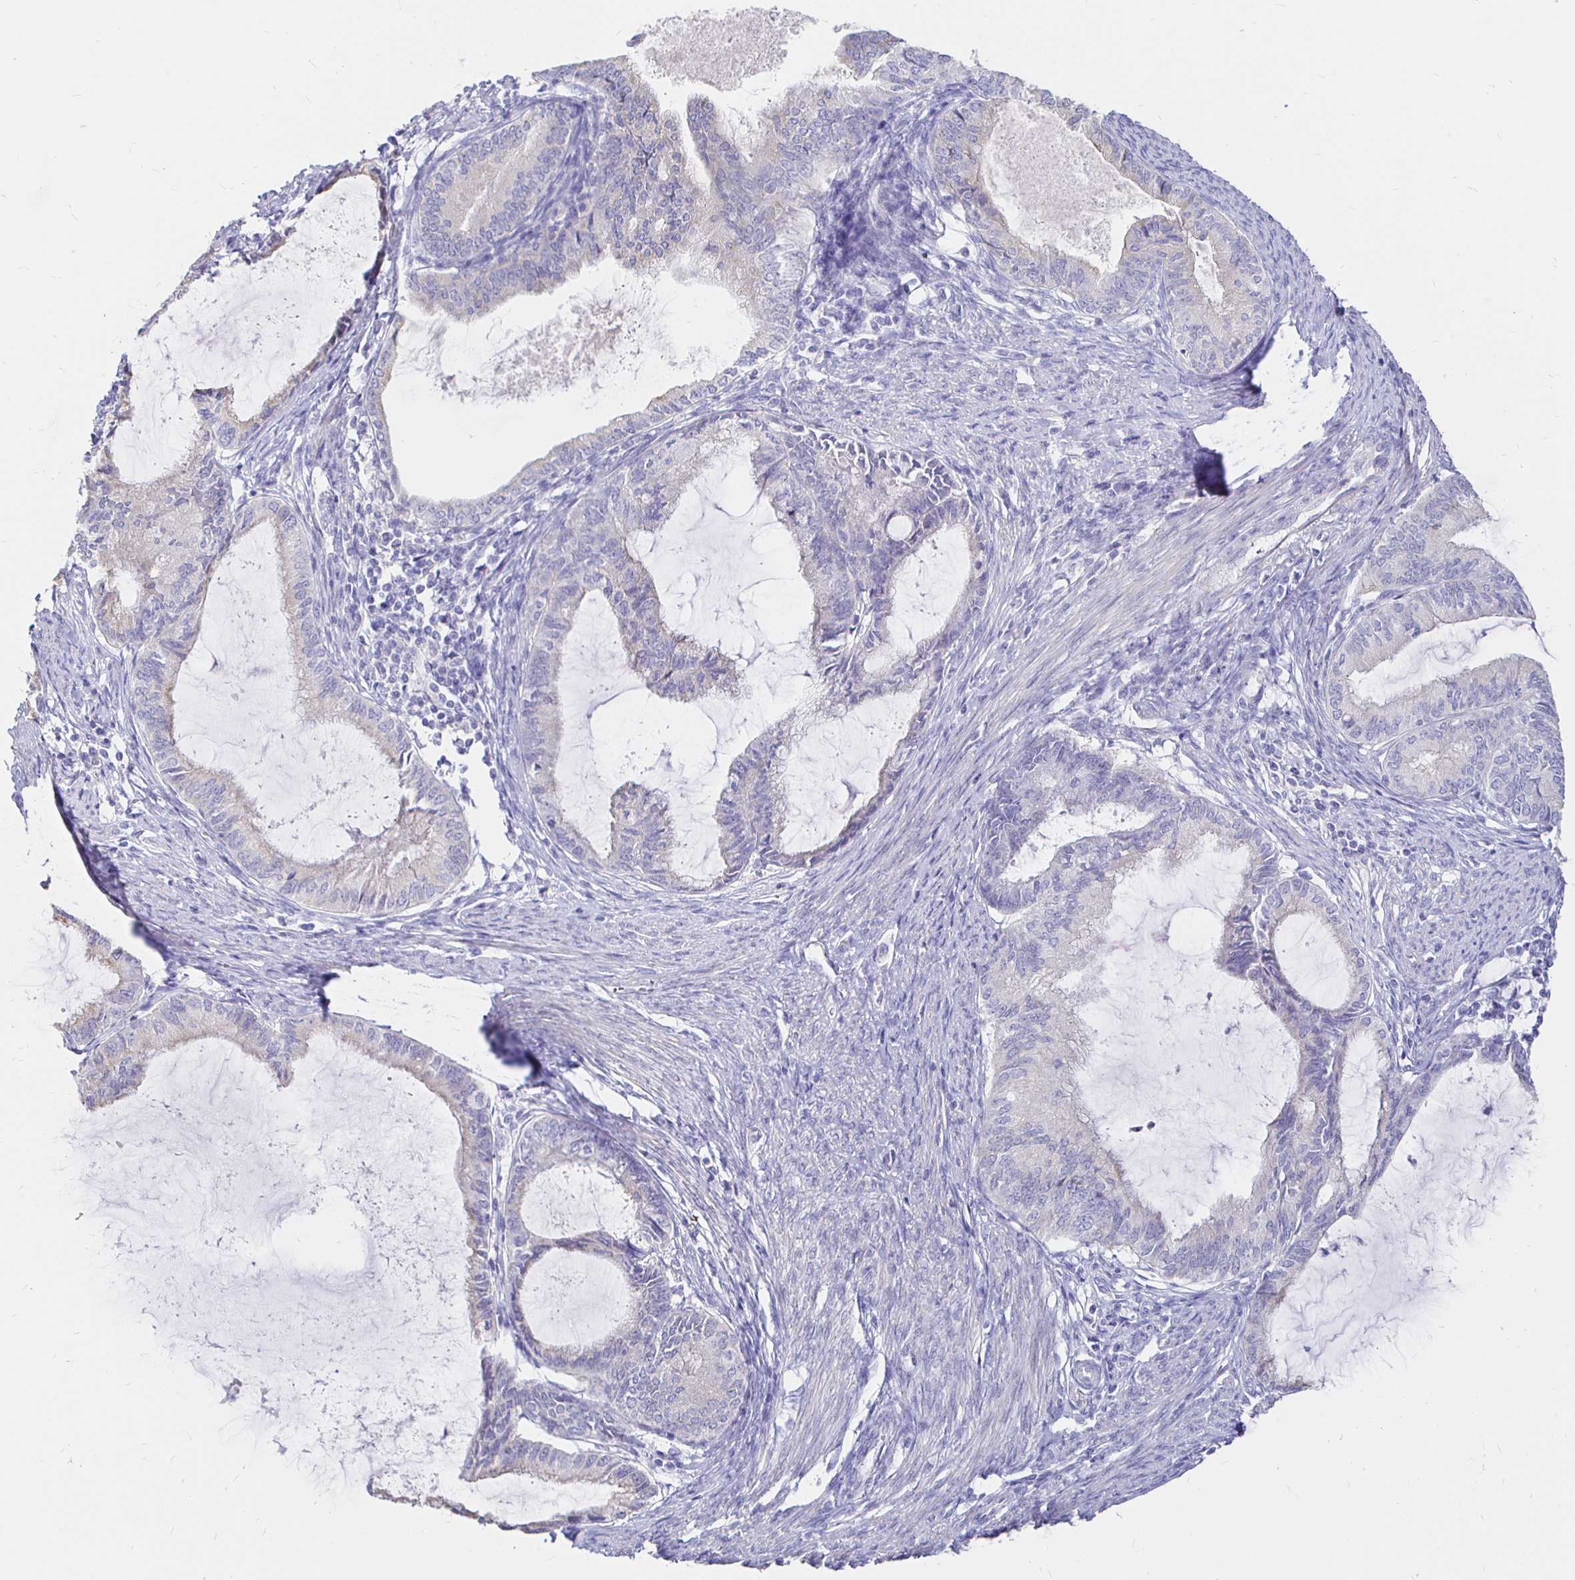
{"staining": {"intensity": "negative", "quantity": "none", "location": "none"}, "tissue": "endometrial cancer", "cell_type": "Tumor cells", "image_type": "cancer", "snomed": [{"axis": "morphology", "description": "Adenocarcinoma, NOS"}, {"axis": "topography", "description": "Endometrium"}], "caption": "The IHC photomicrograph has no significant expression in tumor cells of endometrial cancer tissue.", "gene": "NECAB1", "patient": {"sex": "female", "age": 86}}